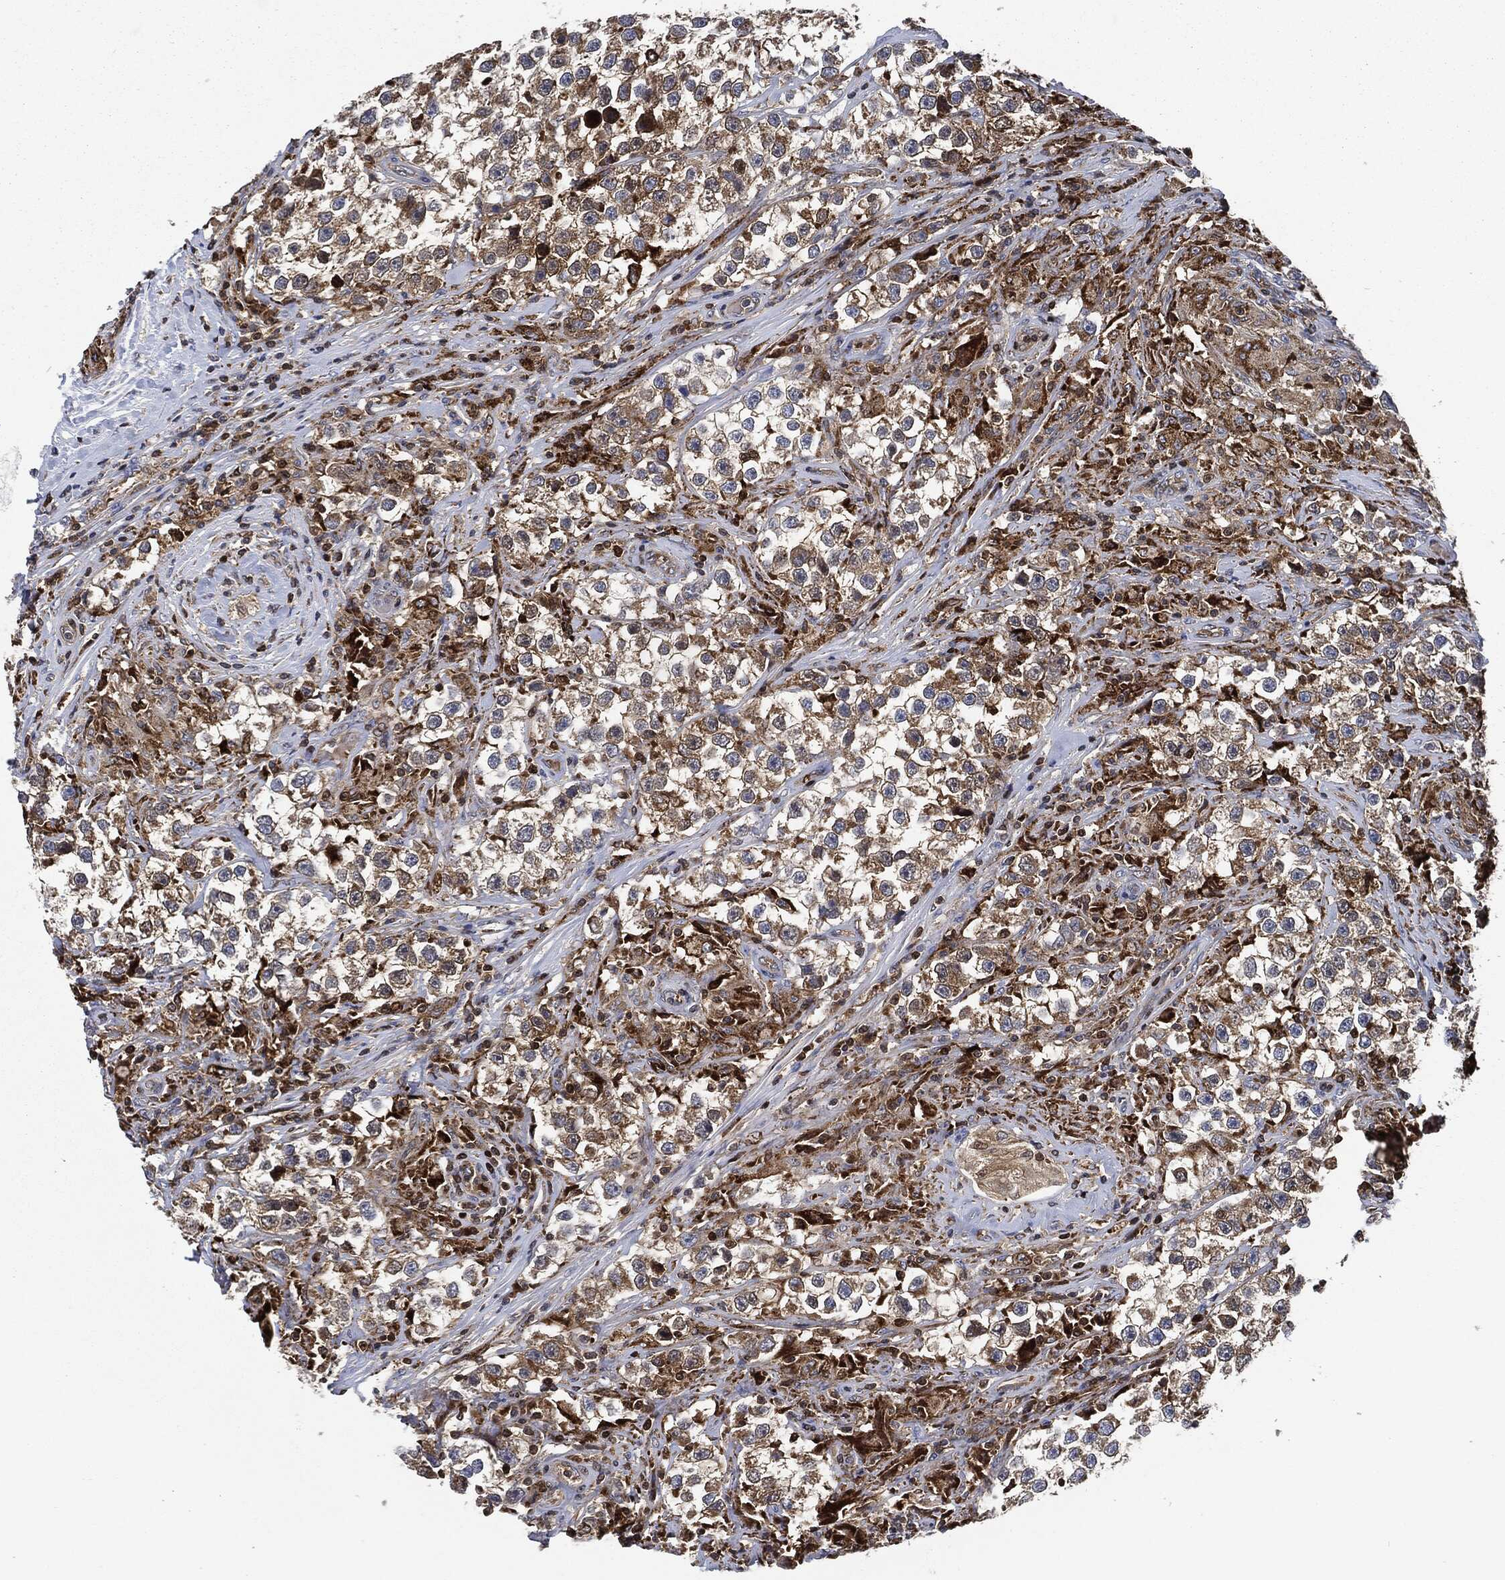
{"staining": {"intensity": "strong", "quantity": "25%-75%", "location": "cytoplasmic/membranous"}, "tissue": "testis cancer", "cell_type": "Tumor cells", "image_type": "cancer", "snomed": [{"axis": "morphology", "description": "Seminoma, NOS"}, {"axis": "topography", "description": "Testis"}], "caption": "A brown stain labels strong cytoplasmic/membranous expression of a protein in human testis cancer (seminoma) tumor cells. (Brightfield microscopy of DAB IHC at high magnification).", "gene": "PRDX2", "patient": {"sex": "male", "age": 46}}